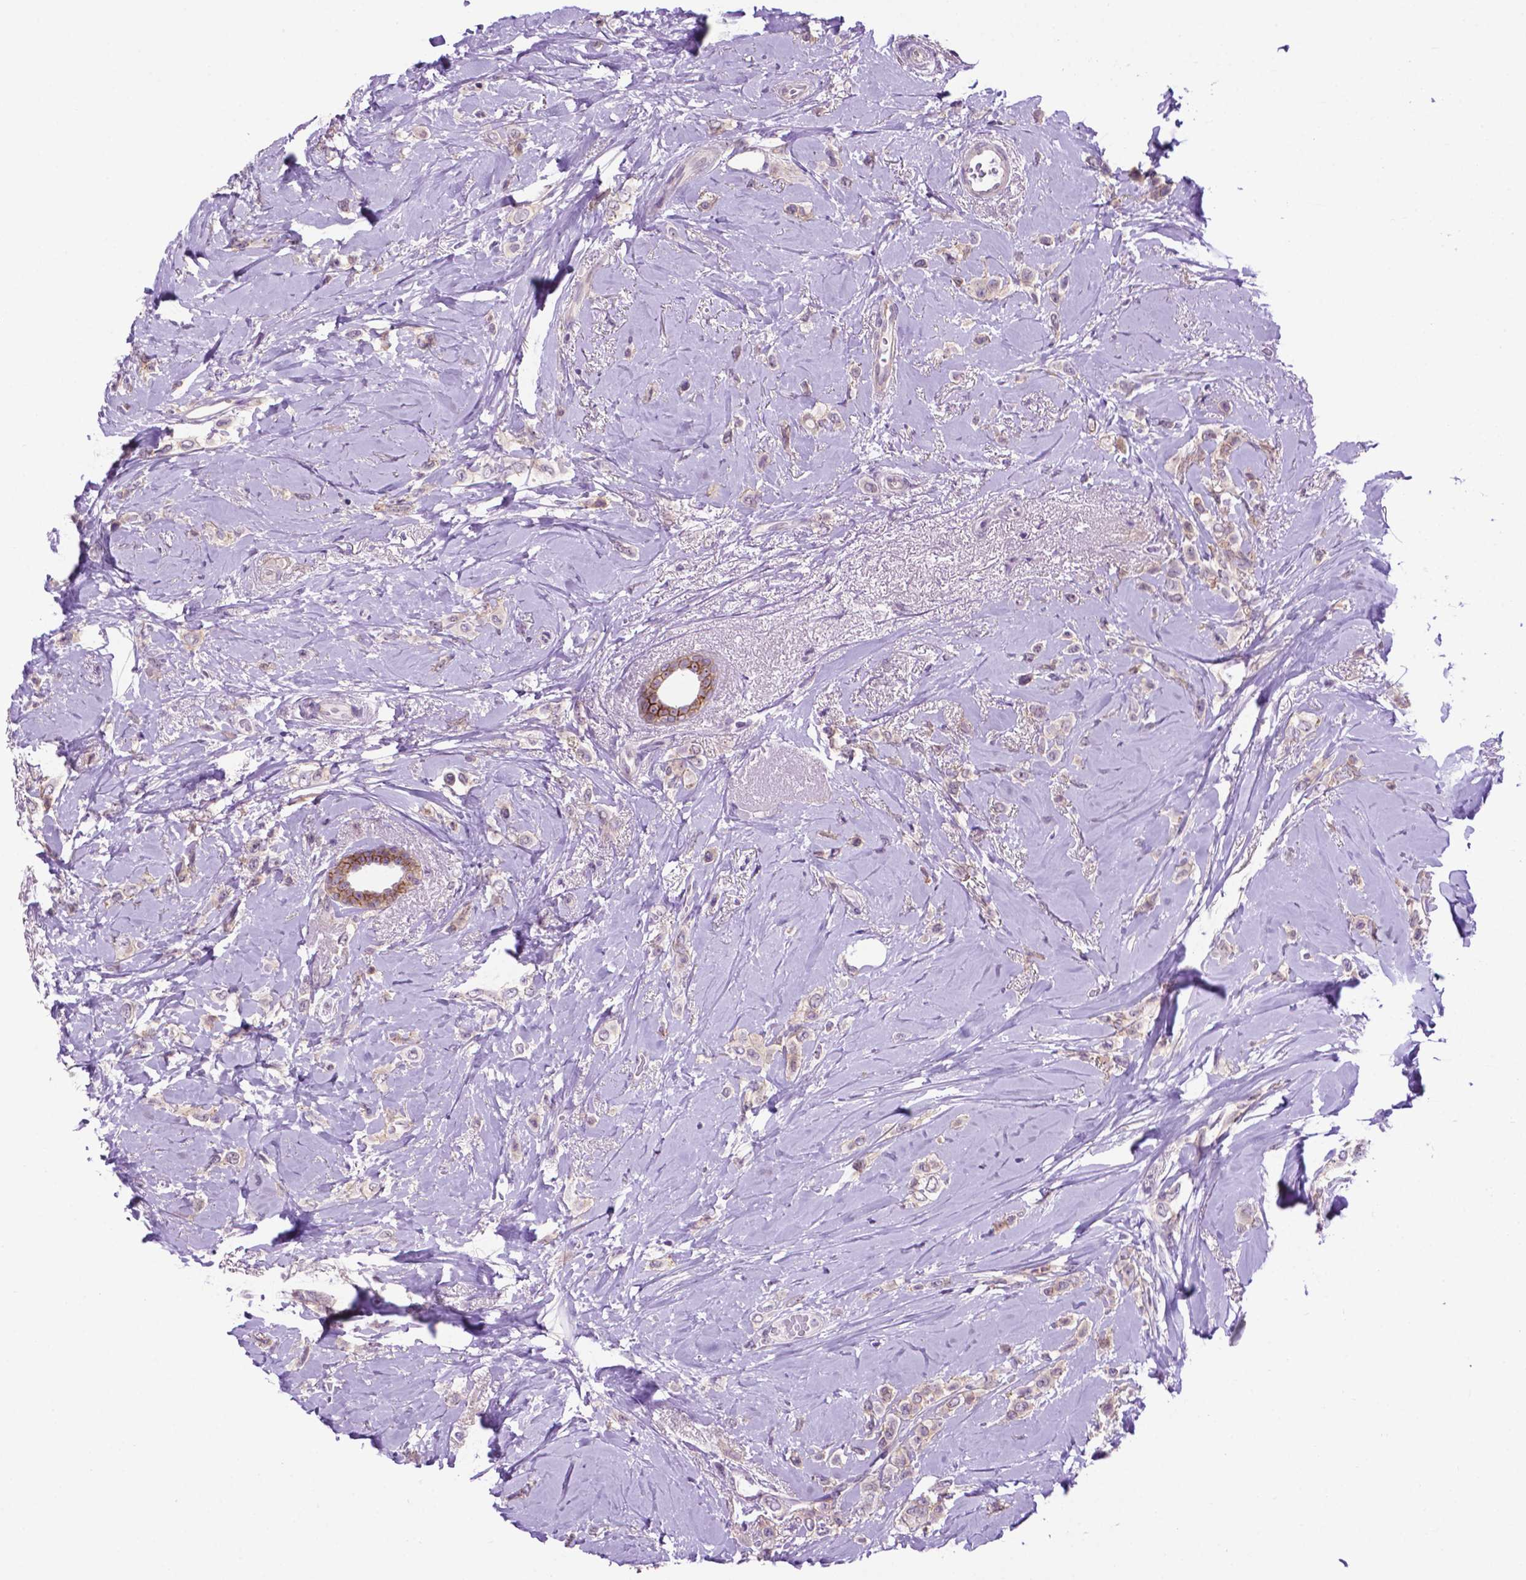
{"staining": {"intensity": "negative", "quantity": "none", "location": "none"}, "tissue": "breast cancer", "cell_type": "Tumor cells", "image_type": "cancer", "snomed": [{"axis": "morphology", "description": "Lobular carcinoma"}, {"axis": "topography", "description": "Breast"}], "caption": "An immunohistochemistry photomicrograph of breast cancer is shown. There is no staining in tumor cells of breast cancer. Nuclei are stained in blue.", "gene": "TACSTD2", "patient": {"sex": "female", "age": 66}}